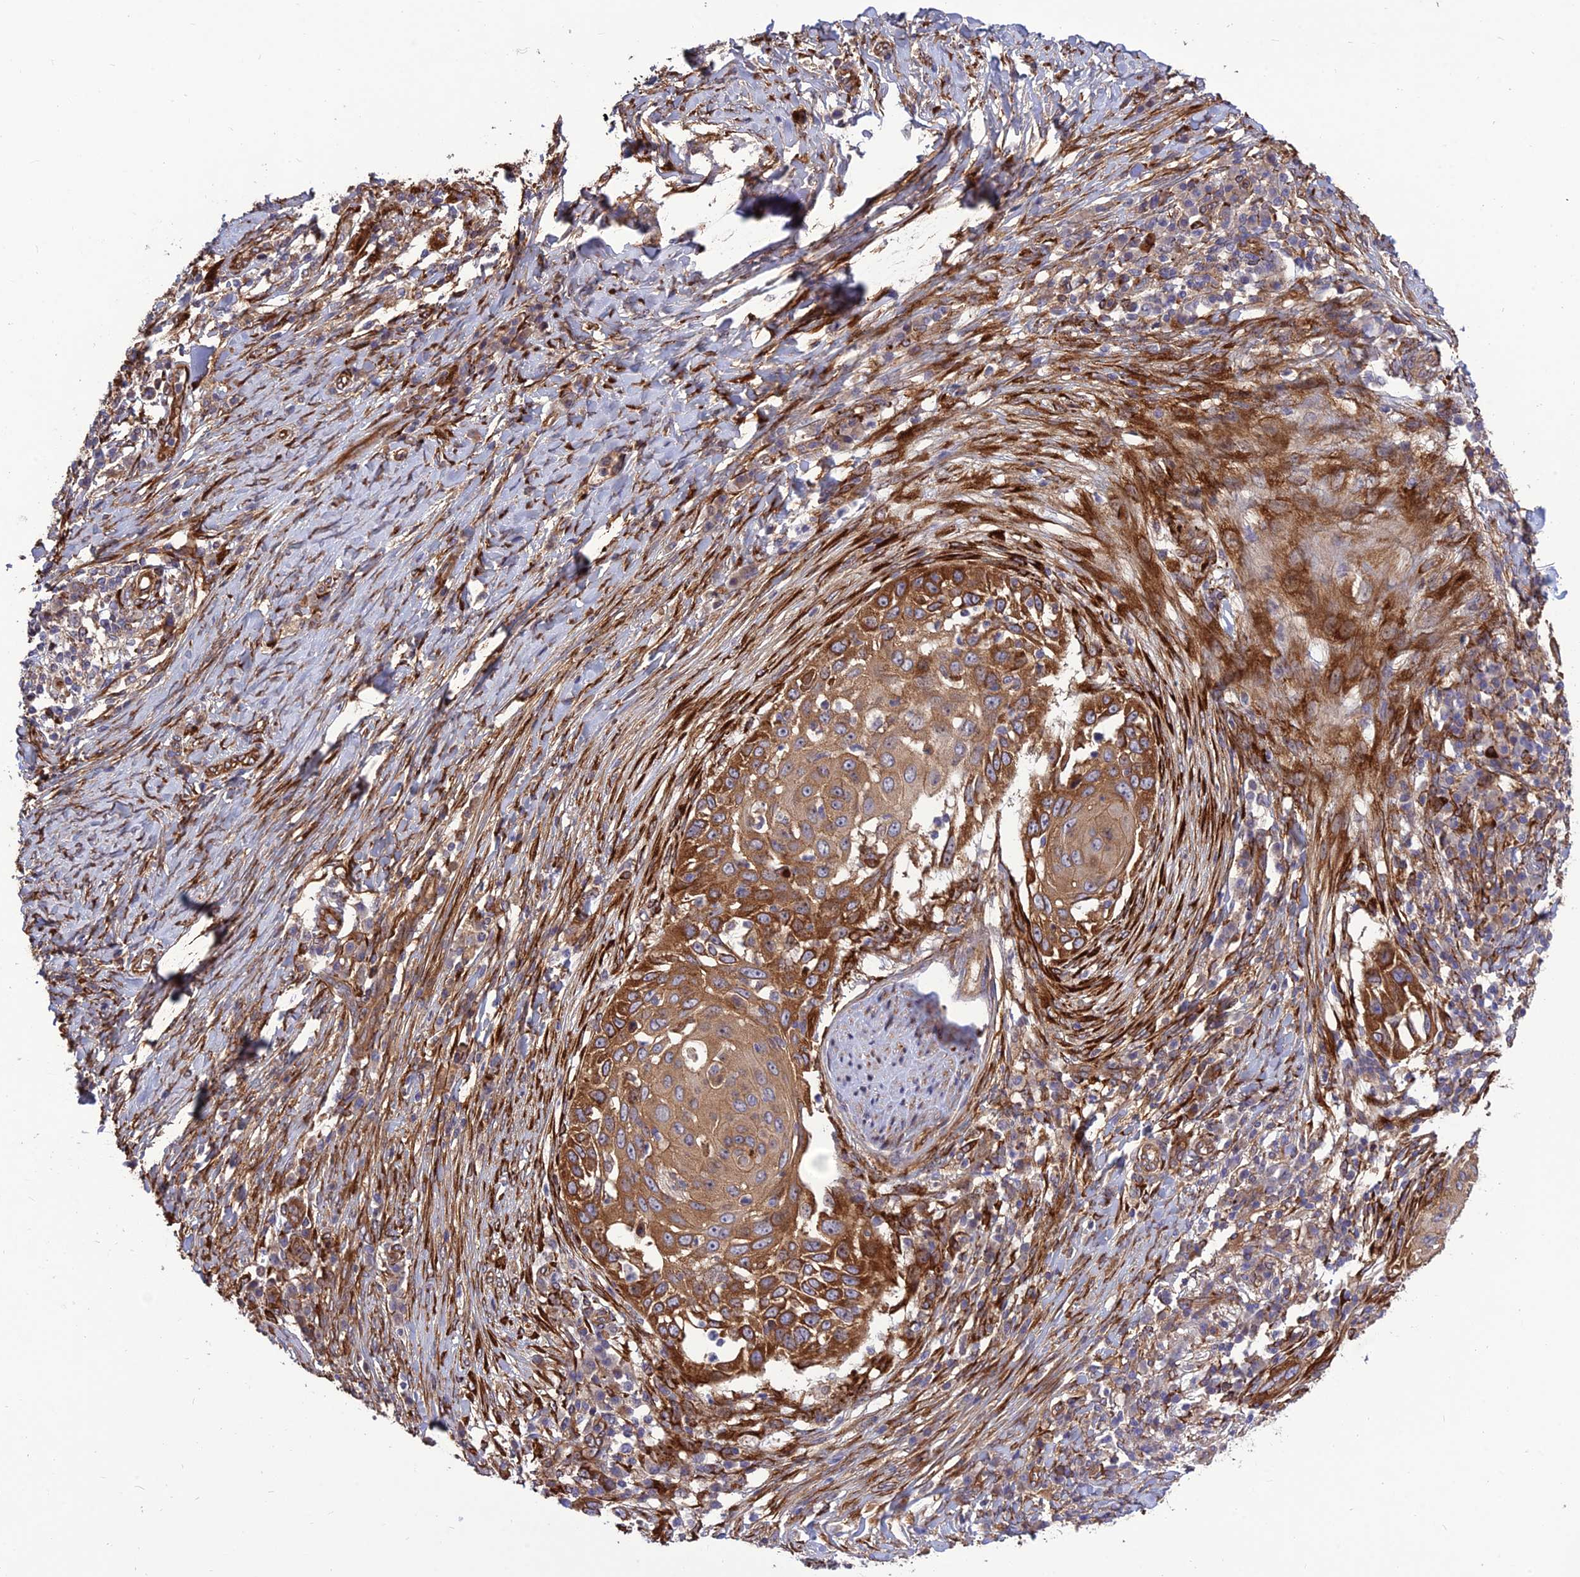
{"staining": {"intensity": "moderate", "quantity": ">75%", "location": "cytoplasmic/membranous"}, "tissue": "skin cancer", "cell_type": "Tumor cells", "image_type": "cancer", "snomed": [{"axis": "morphology", "description": "Squamous cell carcinoma, NOS"}, {"axis": "topography", "description": "Skin"}], "caption": "Skin squamous cell carcinoma was stained to show a protein in brown. There is medium levels of moderate cytoplasmic/membranous expression in about >75% of tumor cells.", "gene": "CRTAP", "patient": {"sex": "female", "age": 44}}